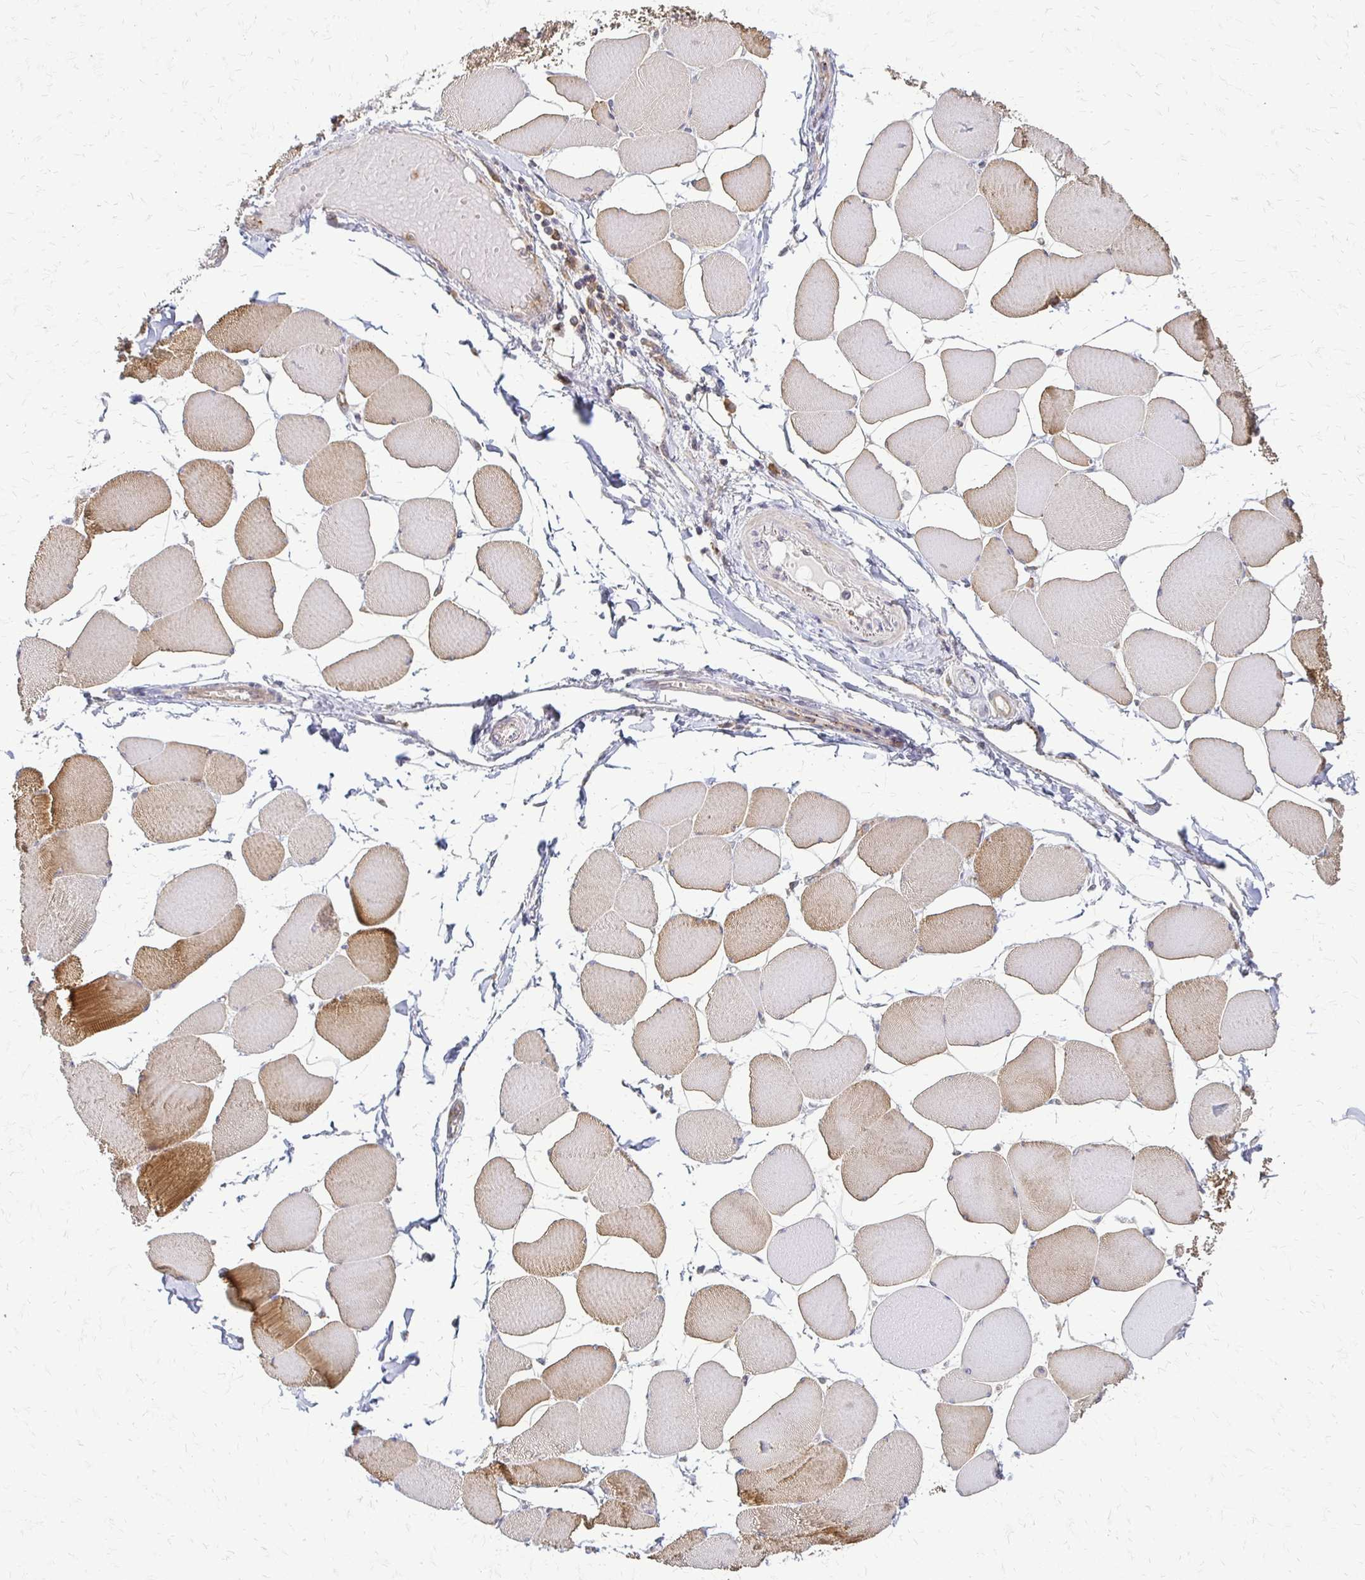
{"staining": {"intensity": "strong", "quantity": "<25%", "location": "cytoplasmic/membranous"}, "tissue": "skeletal muscle", "cell_type": "Myocytes", "image_type": "normal", "snomed": [{"axis": "morphology", "description": "Normal tissue, NOS"}, {"axis": "topography", "description": "Skeletal muscle"}], "caption": "Immunohistochemical staining of unremarkable skeletal muscle demonstrates <25% levels of strong cytoplasmic/membranous protein positivity in approximately <25% of myocytes.", "gene": "SLC9A9", "patient": {"sex": "female", "age": 75}}